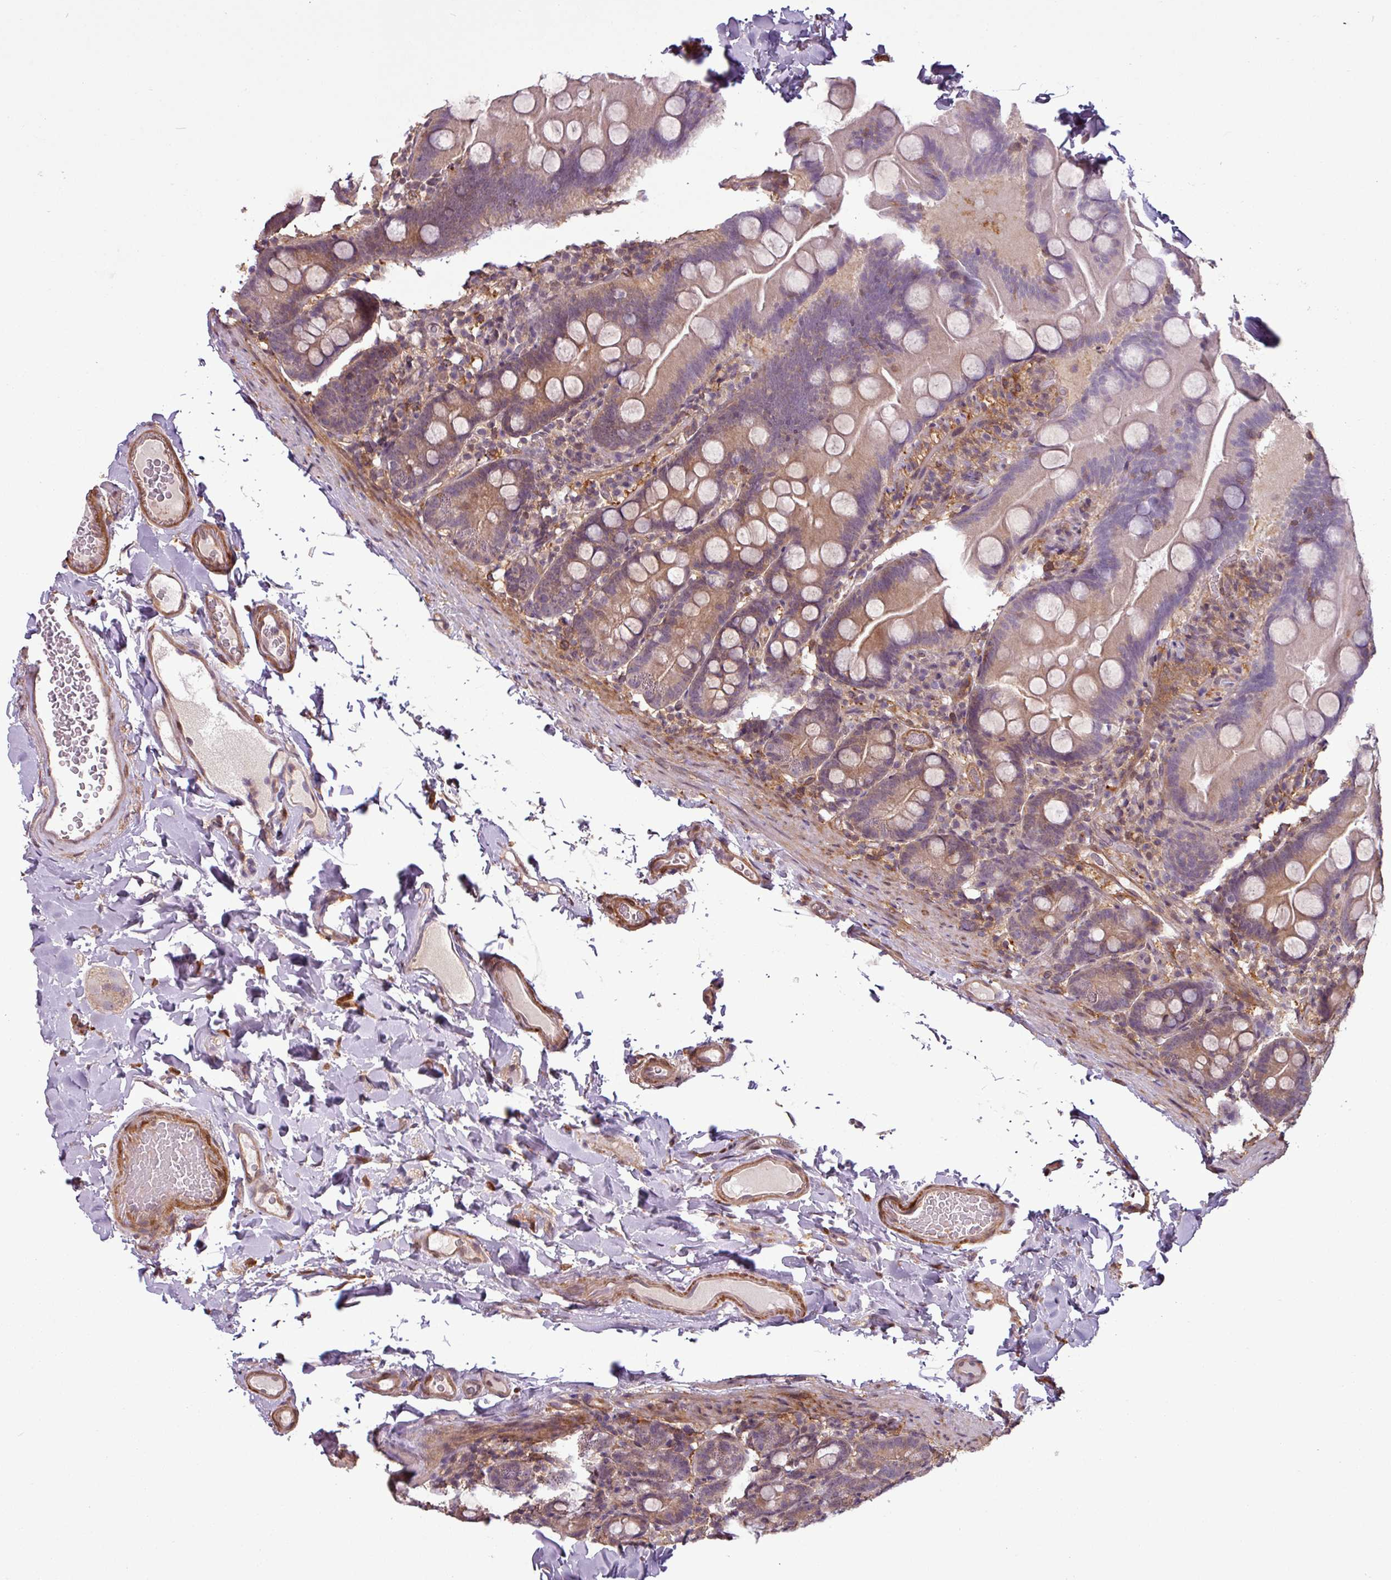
{"staining": {"intensity": "weak", "quantity": "25%-75%", "location": "cytoplasmic/membranous"}, "tissue": "small intestine", "cell_type": "Glandular cells", "image_type": "normal", "snomed": [{"axis": "morphology", "description": "Normal tissue, NOS"}, {"axis": "topography", "description": "Small intestine"}], "caption": "A brown stain highlights weak cytoplasmic/membranous expression of a protein in glandular cells of benign human small intestine.", "gene": "SH3BGRL", "patient": {"sex": "female", "age": 68}}